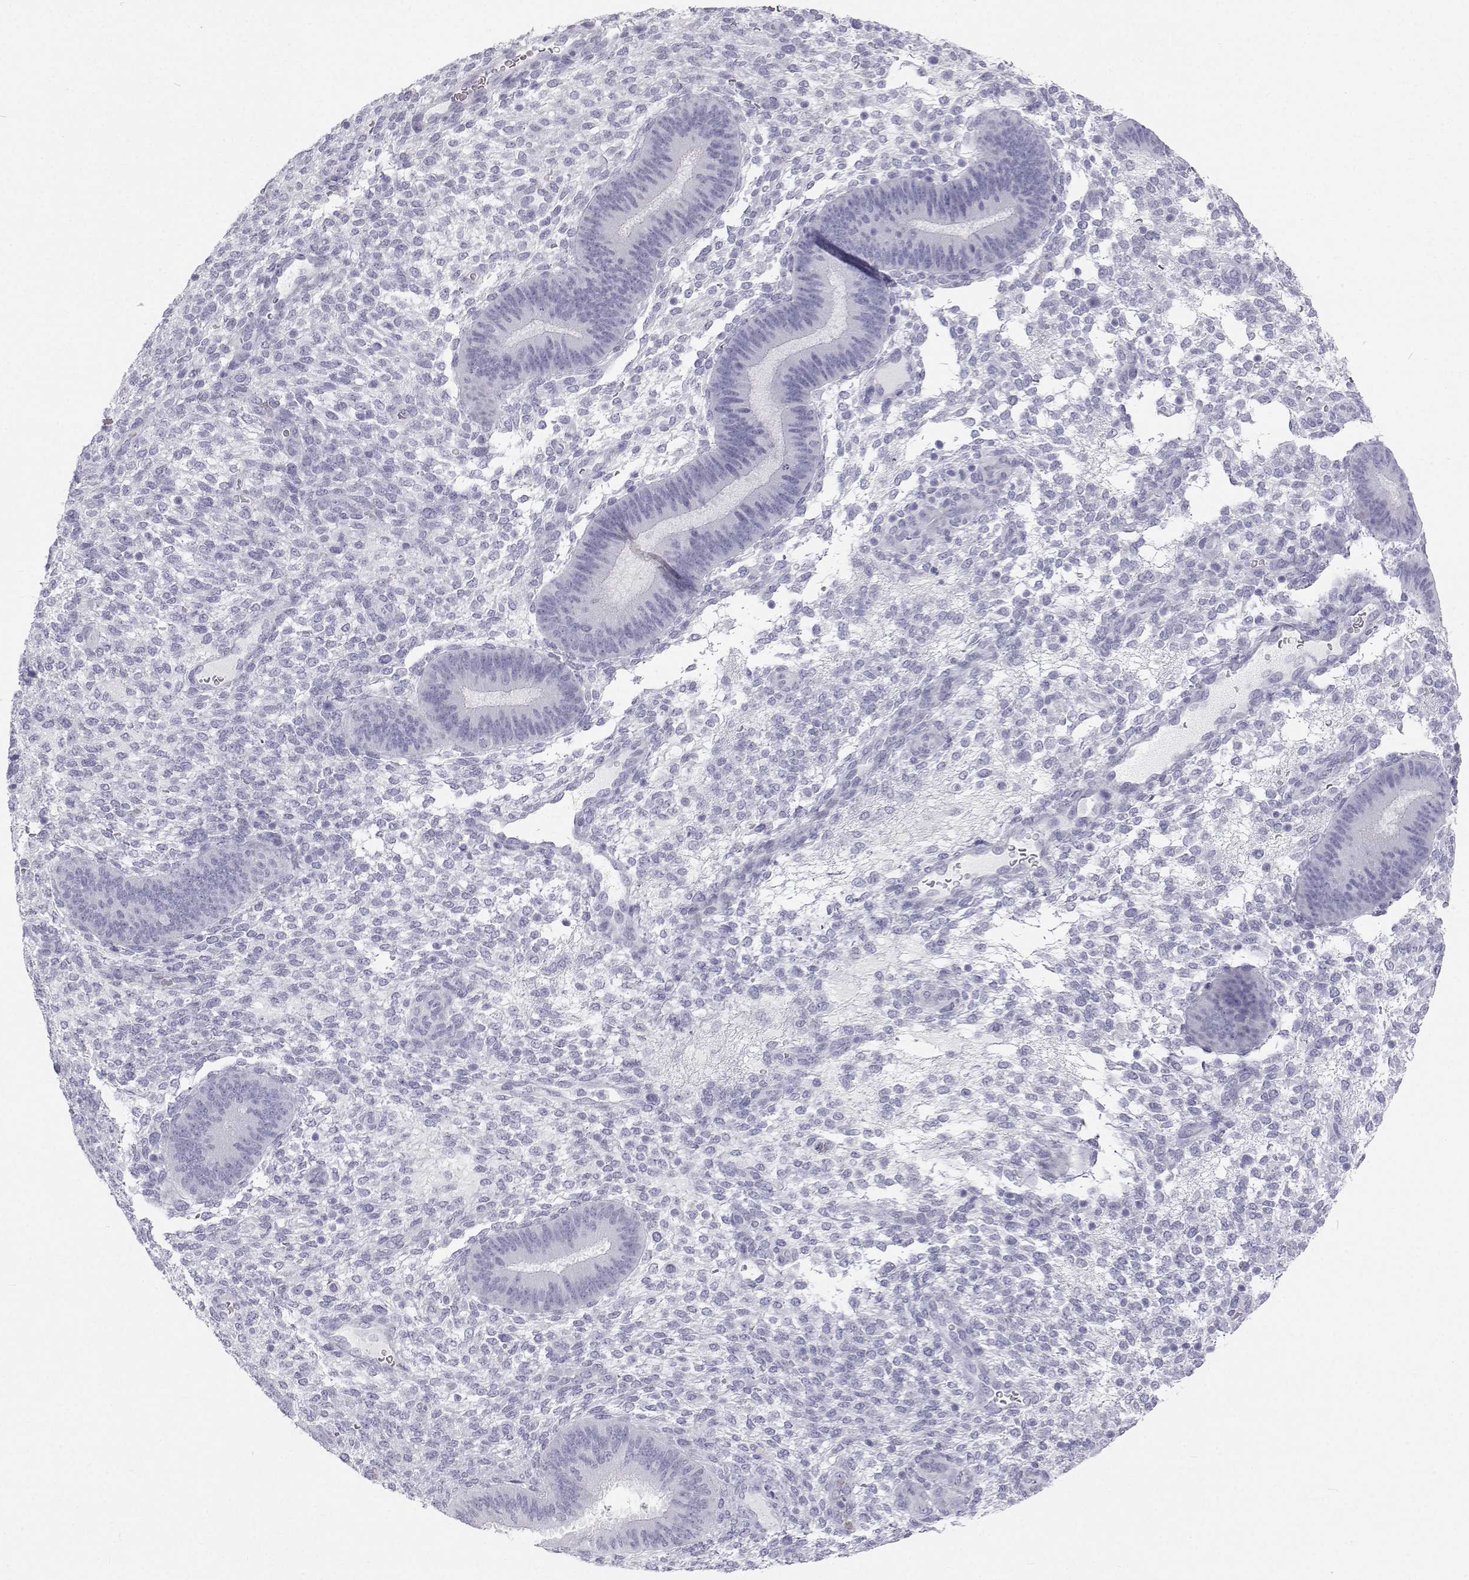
{"staining": {"intensity": "negative", "quantity": "none", "location": "none"}, "tissue": "endometrium", "cell_type": "Cells in endometrial stroma", "image_type": "normal", "snomed": [{"axis": "morphology", "description": "Normal tissue, NOS"}, {"axis": "topography", "description": "Endometrium"}], "caption": "Immunohistochemistry (IHC) of normal endometrium demonstrates no staining in cells in endometrial stroma. Brightfield microscopy of immunohistochemistry stained with DAB (3,3'-diaminobenzidine) (brown) and hematoxylin (blue), captured at high magnification.", "gene": "SFTPB", "patient": {"sex": "female", "age": 39}}